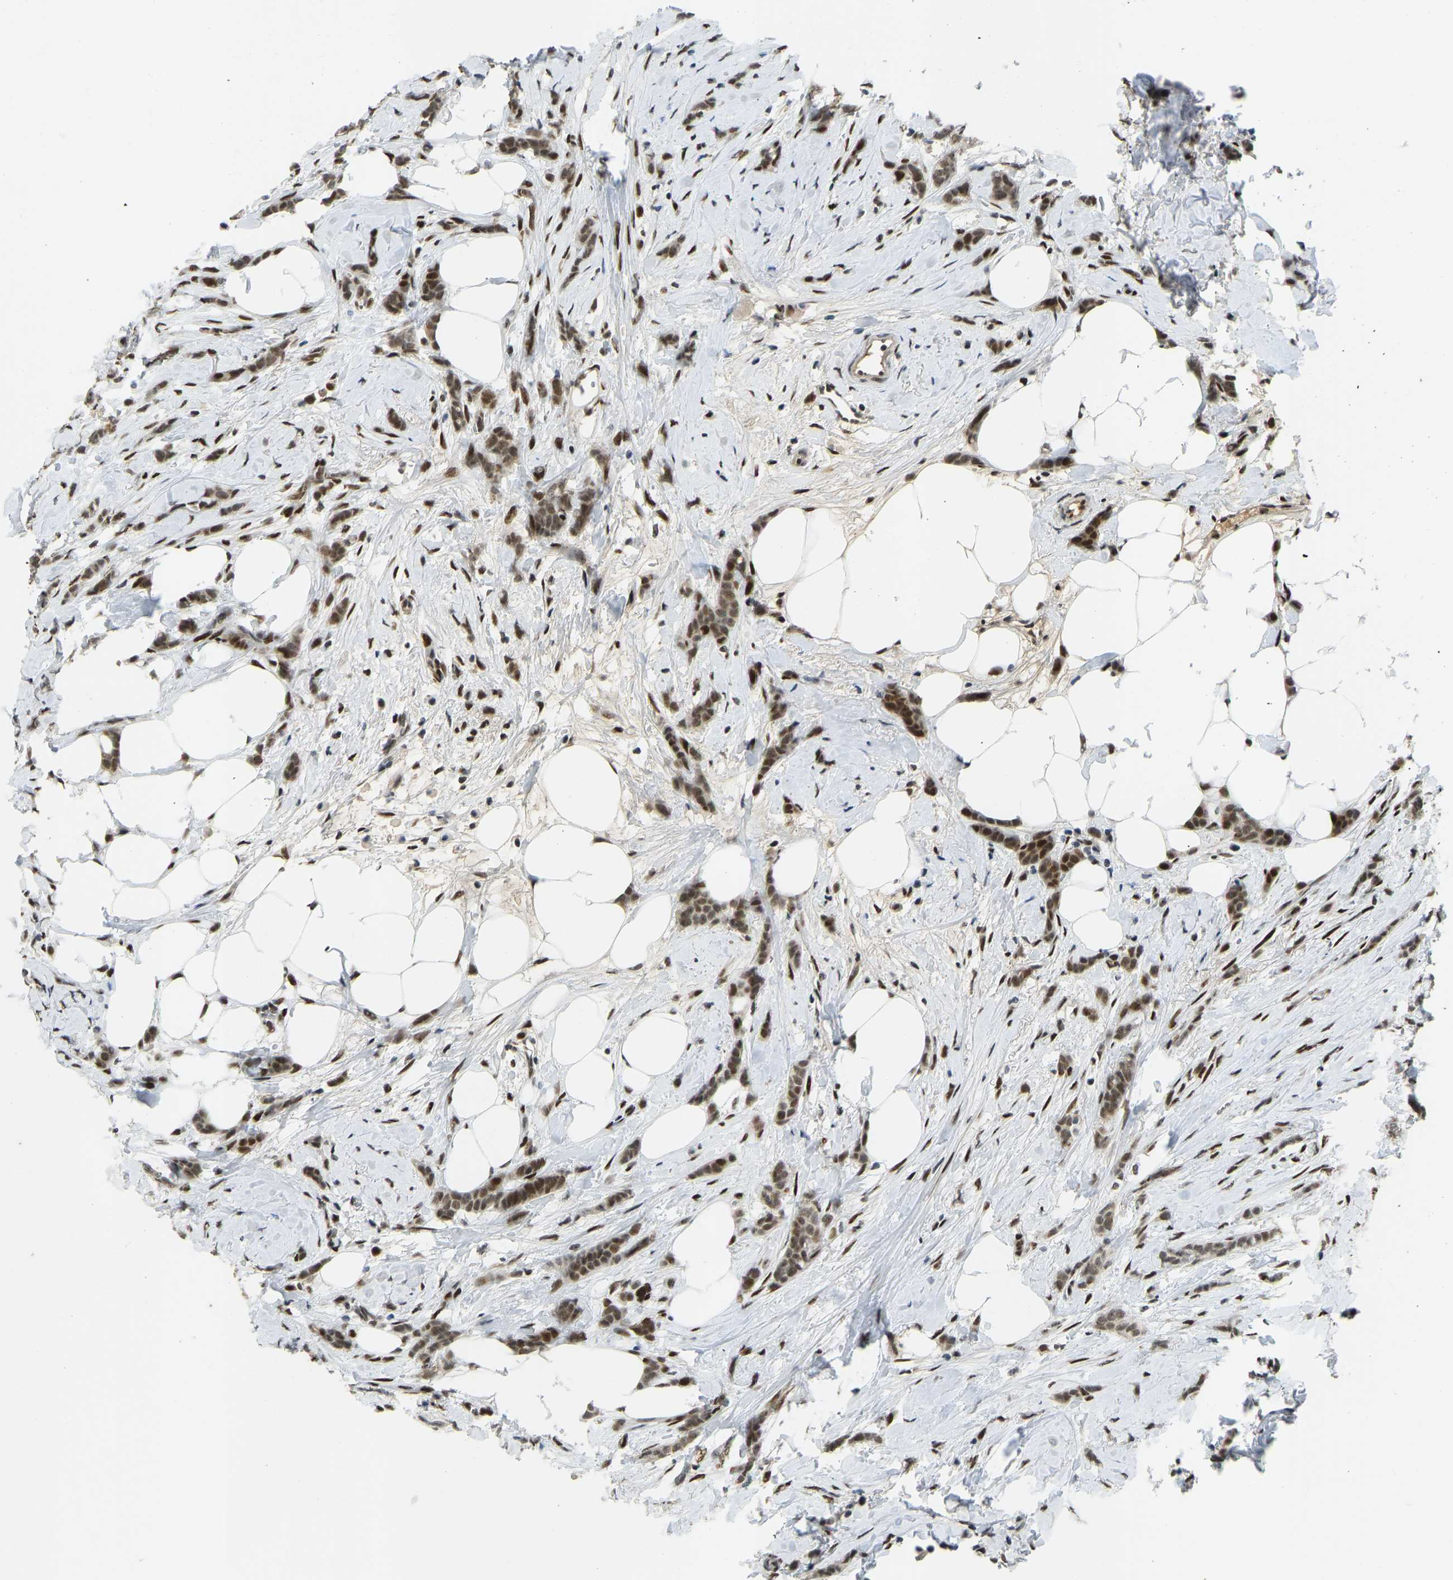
{"staining": {"intensity": "moderate", "quantity": ">75%", "location": "cytoplasmic/membranous,nuclear"}, "tissue": "breast cancer", "cell_type": "Tumor cells", "image_type": "cancer", "snomed": [{"axis": "morphology", "description": "Lobular carcinoma, in situ"}, {"axis": "morphology", "description": "Lobular carcinoma"}, {"axis": "topography", "description": "Breast"}], "caption": "There is medium levels of moderate cytoplasmic/membranous and nuclear expression in tumor cells of breast cancer, as demonstrated by immunohistochemical staining (brown color).", "gene": "FOXK1", "patient": {"sex": "female", "age": 41}}